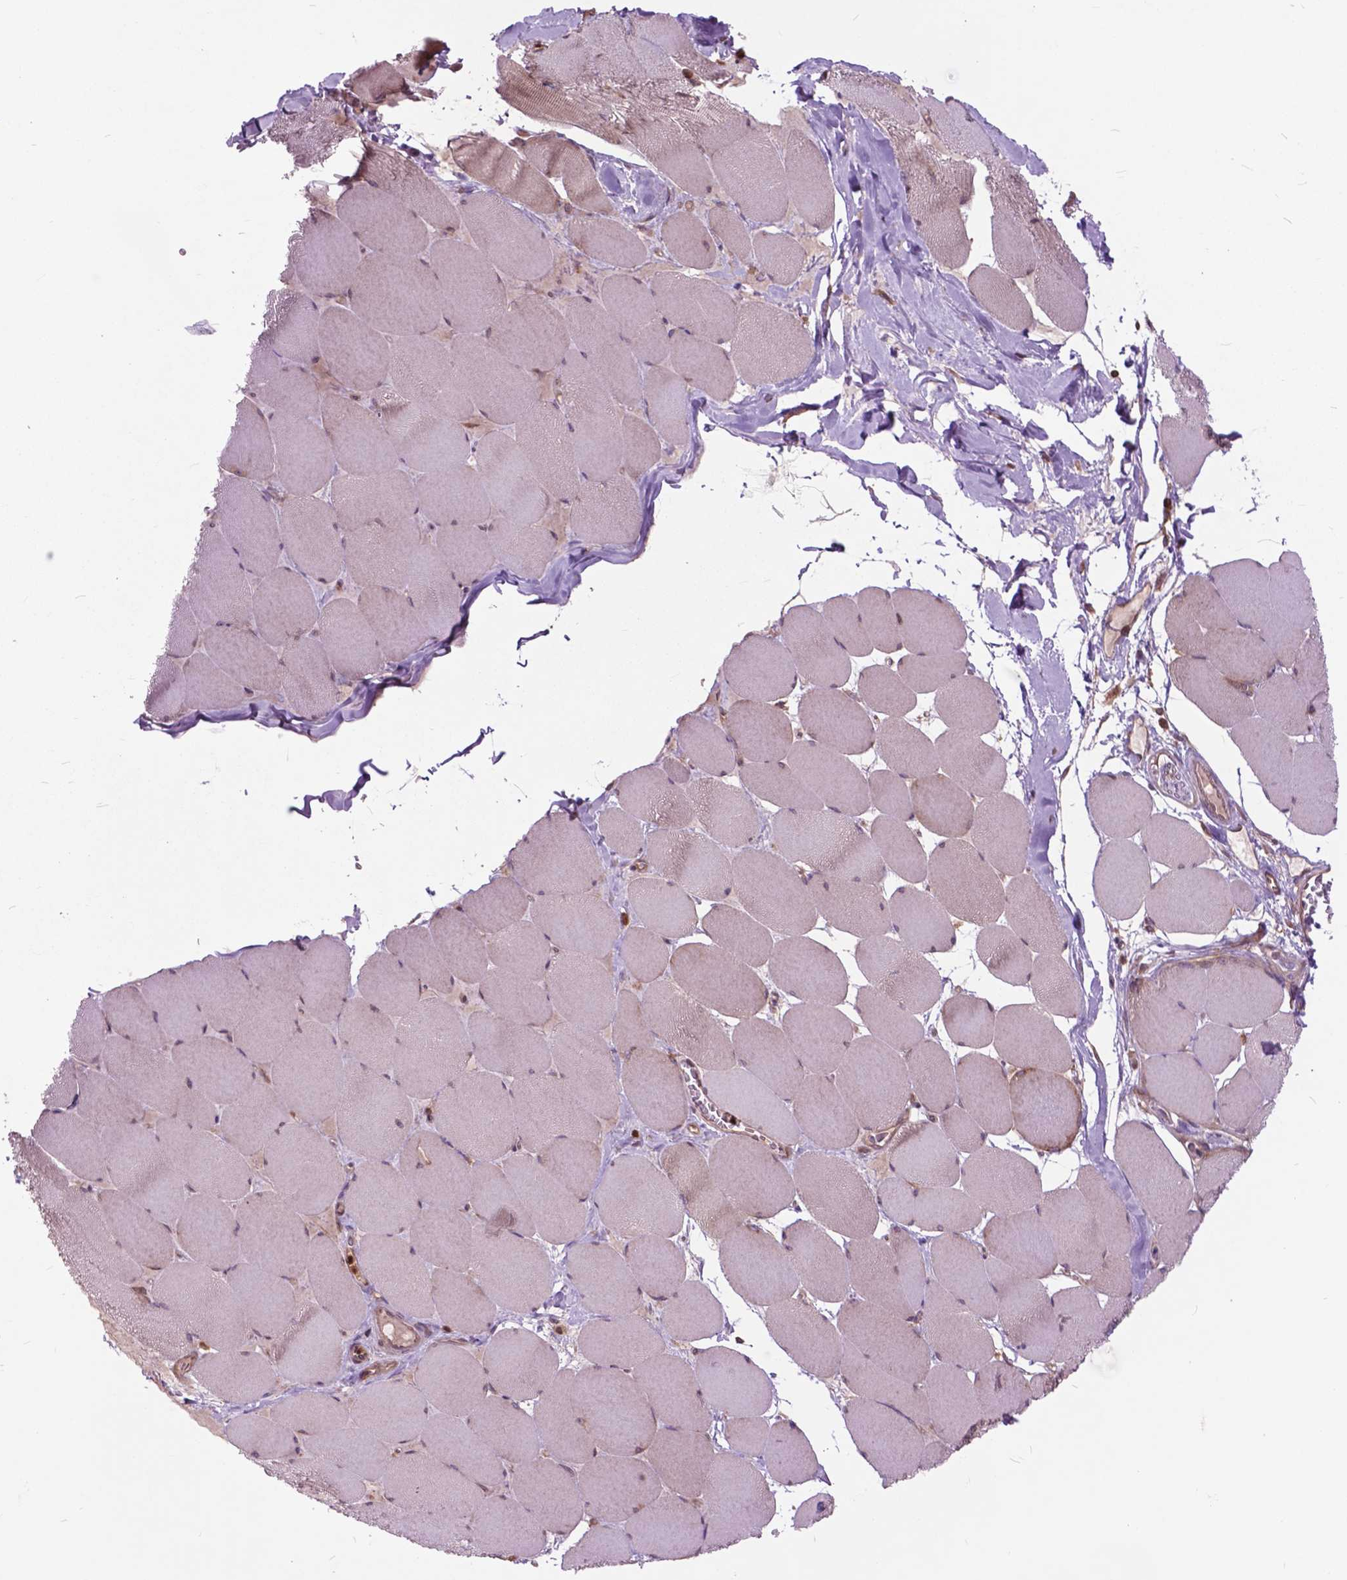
{"staining": {"intensity": "weak", "quantity": "25%-75%", "location": "cytoplasmic/membranous"}, "tissue": "skeletal muscle", "cell_type": "Myocytes", "image_type": "normal", "snomed": [{"axis": "morphology", "description": "Normal tissue, NOS"}, {"axis": "topography", "description": "Skeletal muscle"}], "caption": "IHC histopathology image of normal skeletal muscle: human skeletal muscle stained using IHC reveals low levels of weak protein expression localized specifically in the cytoplasmic/membranous of myocytes, appearing as a cytoplasmic/membranous brown color.", "gene": "ARAF", "patient": {"sex": "female", "age": 75}}